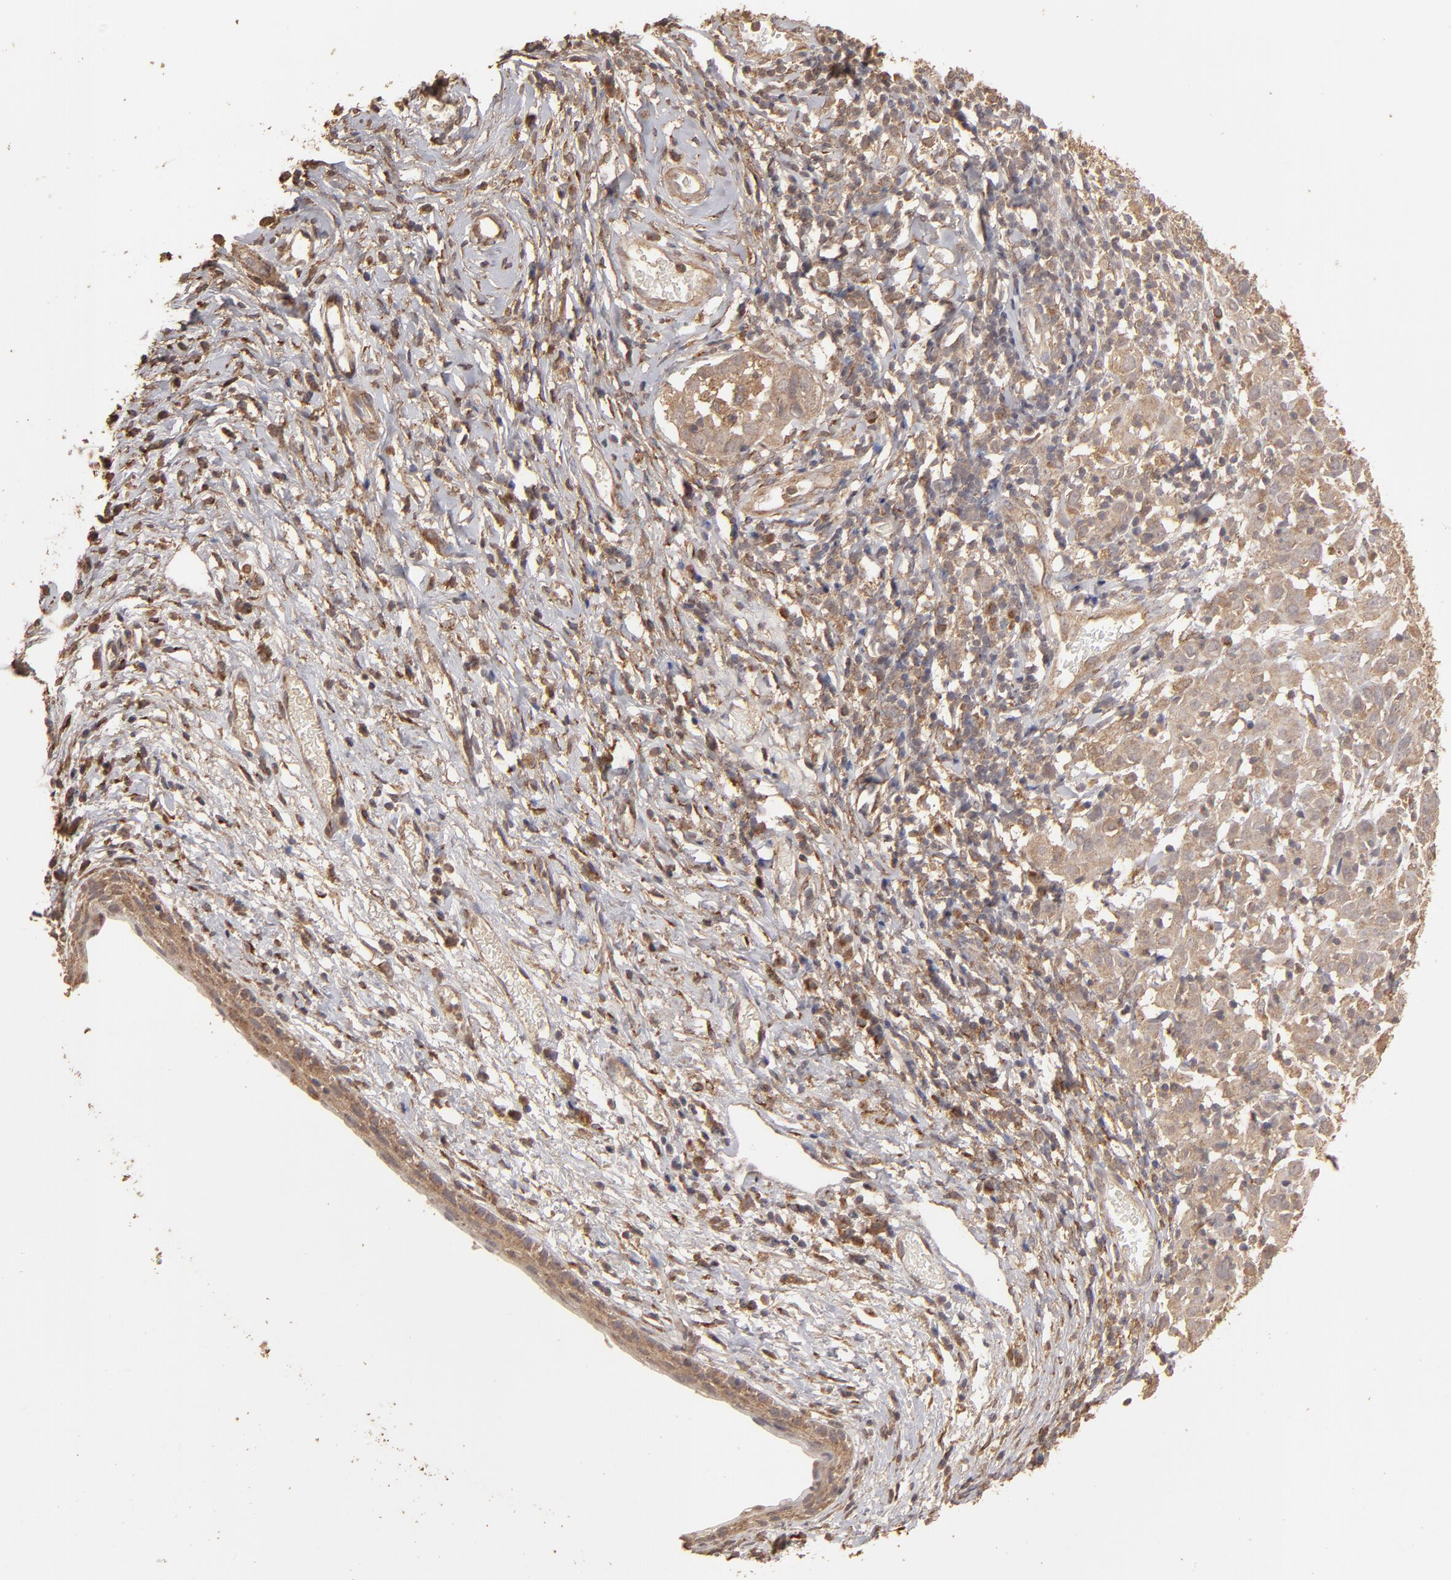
{"staining": {"intensity": "weak", "quantity": ">75%", "location": "cytoplasmic/membranous"}, "tissue": "cervical cancer", "cell_type": "Tumor cells", "image_type": "cancer", "snomed": [{"axis": "morphology", "description": "Normal tissue, NOS"}, {"axis": "morphology", "description": "Squamous cell carcinoma, NOS"}, {"axis": "topography", "description": "Cervix"}], "caption": "This is an image of IHC staining of squamous cell carcinoma (cervical), which shows weak expression in the cytoplasmic/membranous of tumor cells.", "gene": "MMP2", "patient": {"sex": "female", "age": 67}}